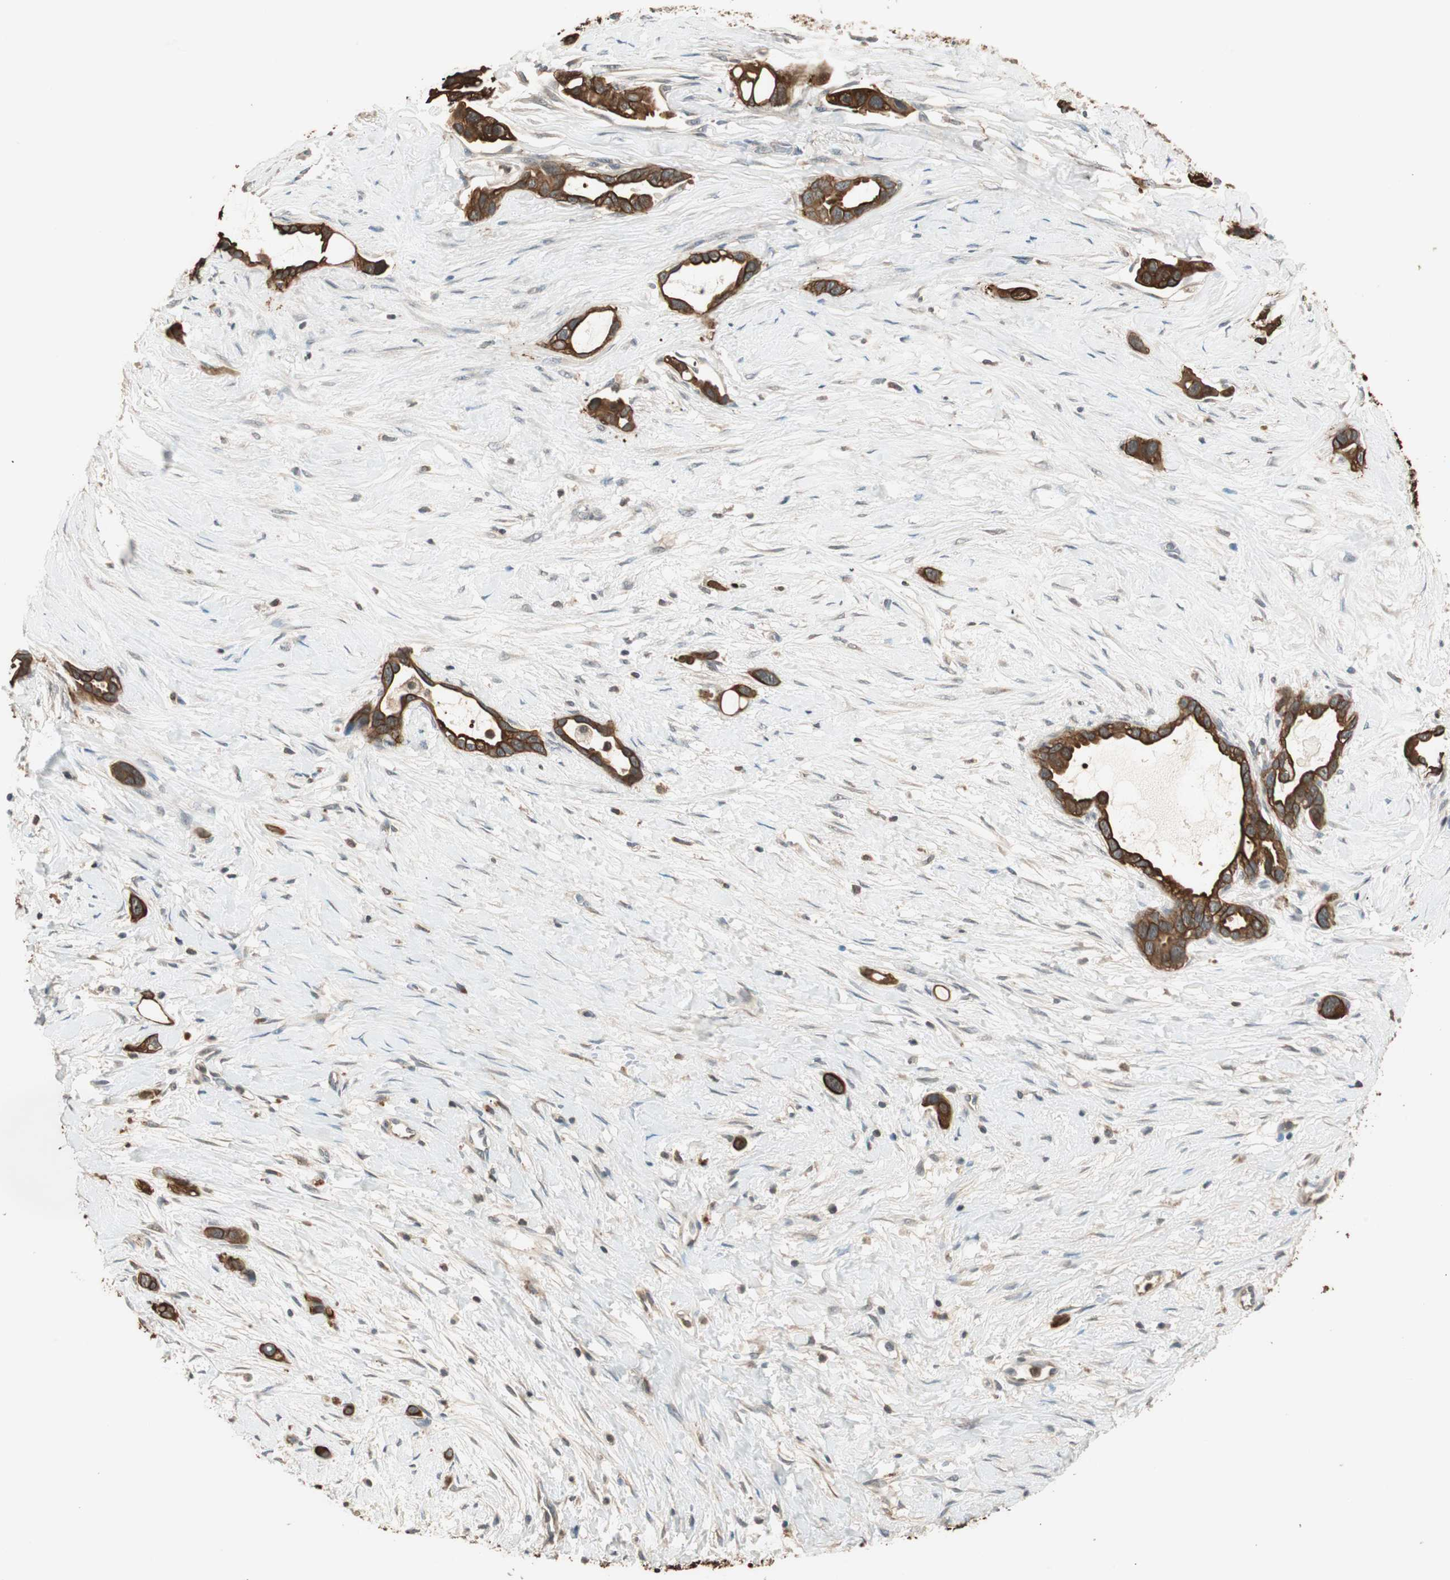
{"staining": {"intensity": "strong", "quantity": ">75%", "location": "cytoplasmic/membranous"}, "tissue": "liver cancer", "cell_type": "Tumor cells", "image_type": "cancer", "snomed": [{"axis": "morphology", "description": "Cholangiocarcinoma"}, {"axis": "topography", "description": "Liver"}], "caption": "Immunohistochemistry (IHC) staining of liver cancer (cholangiocarcinoma), which displays high levels of strong cytoplasmic/membranous staining in about >75% of tumor cells indicating strong cytoplasmic/membranous protein positivity. The staining was performed using DAB (brown) for protein detection and nuclei were counterstained in hematoxylin (blue).", "gene": "TRIM21", "patient": {"sex": "female", "age": 65}}